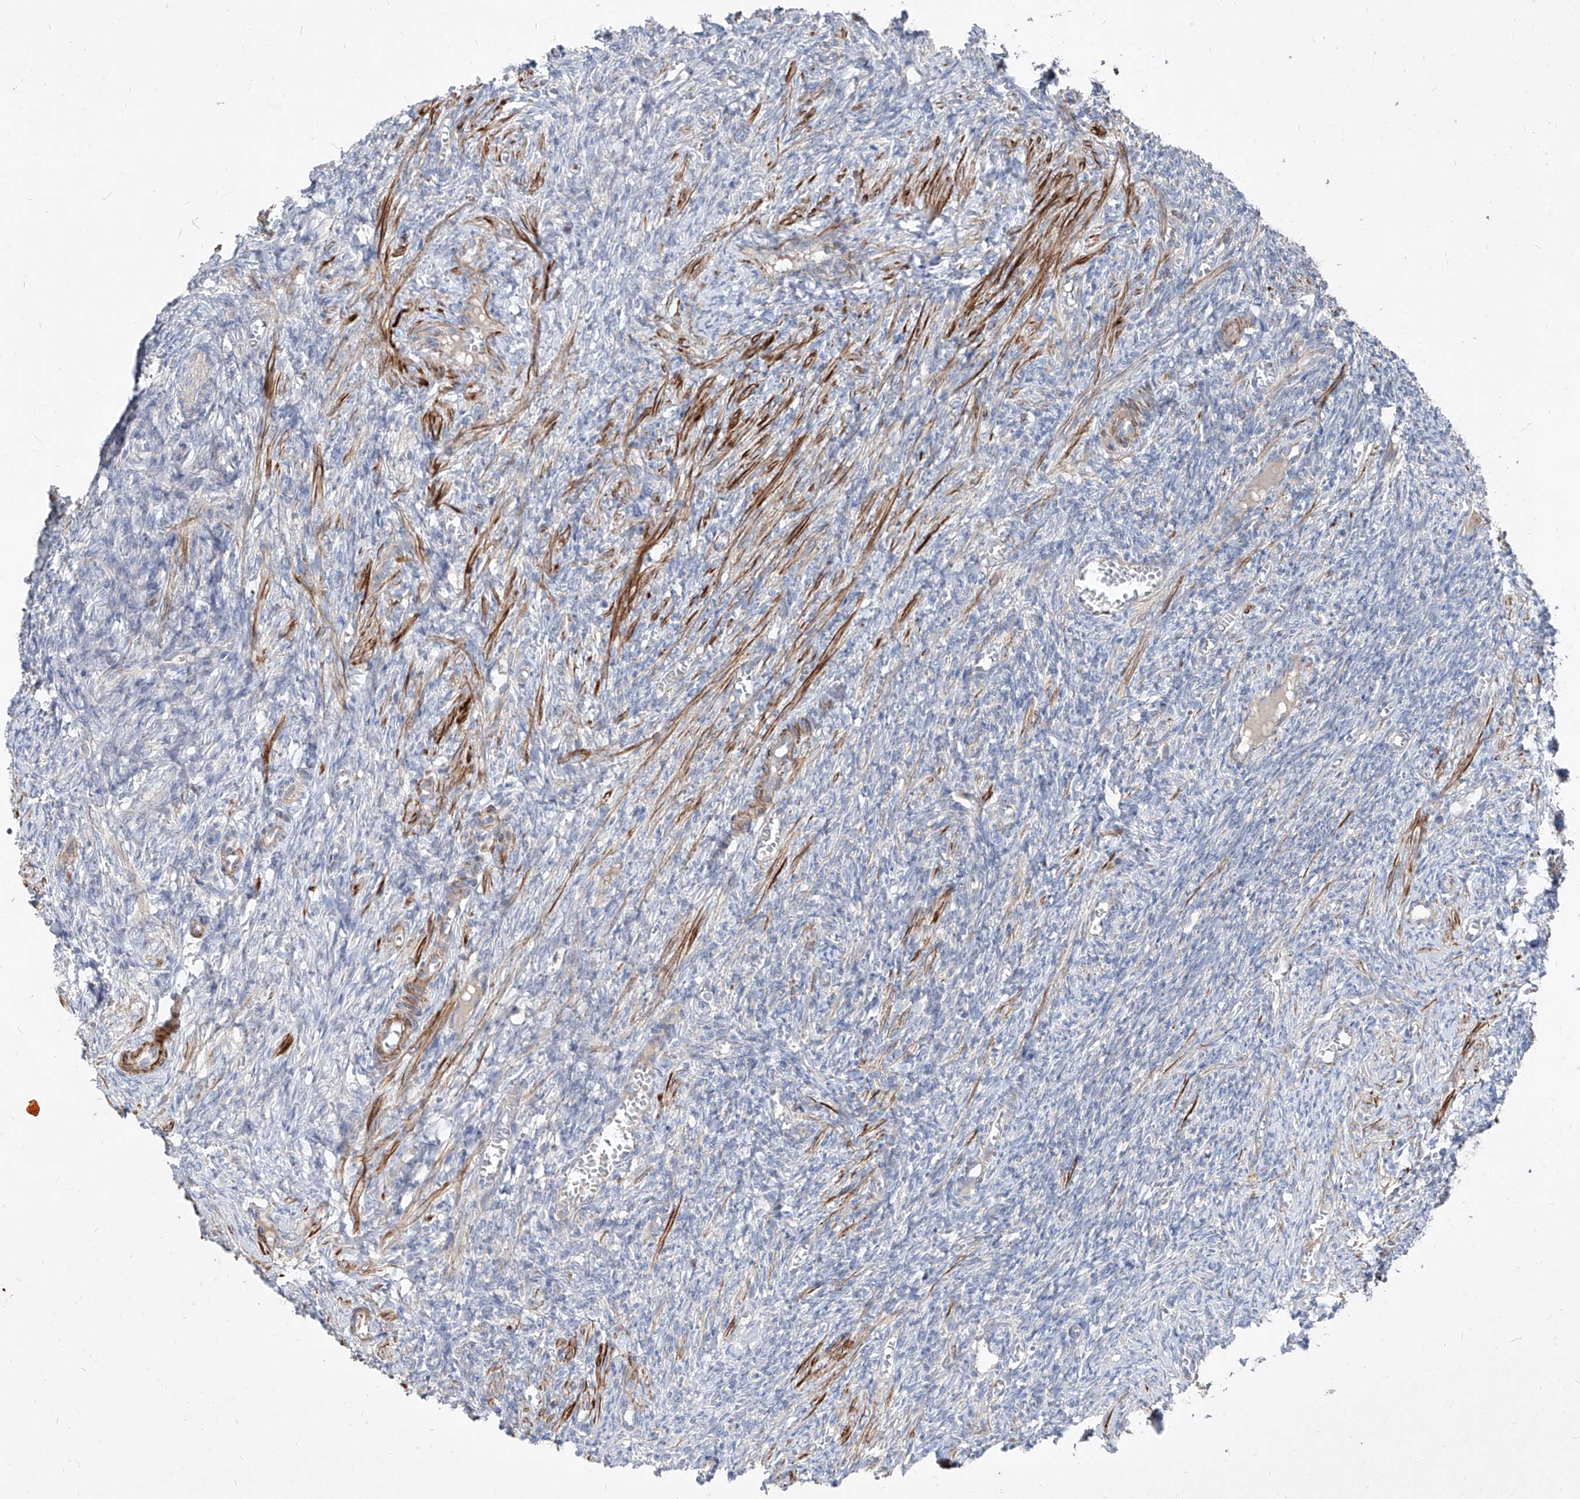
{"staining": {"intensity": "negative", "quantity": "none", "location": "none"}, "tissue": "ovary", "cell_type": "Ovarian stroma cells", "image_type": "normal", "snomed": [{"axis": "morphology", "description": "Normal tissue, NOS"}, {"axis": "topography", "description": "Ovary"}], "caption": "Immunohistochemistry (IHC) histopathology image of benign ovary stained for a protein (brown), which demonstrates no staining in ovarian stroma cells. The staining is performed using DAB (3,3'-diaminobenzidine) brown chromogen with nuclei counter-stained in using hematoxylin.", "gene": "UFD1", "patient": {"sex": "female", "age": 27}}